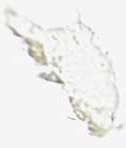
{"staining": {"intensity": "negative", "quantity": "none", "location": "none"}, "tissue": "lymphoma", "cell_type": "Tumor cells", "image_type": "cancer", "snomed": [{"axis": "morphology", "description": "Malignant lymphoma, non-Hodgkin's type, Low grade"}, {"axis": "topography", "description": "Lymph node"}], "caption": "High power microscopy histopathology image of an IHC image of malignant lymphoma, non-Hodgkin's type (low-grade), revealing no significant staining in tumor cells.", "gene": "CLSTN2", "patient": {"sex": "male", "age": 52}}